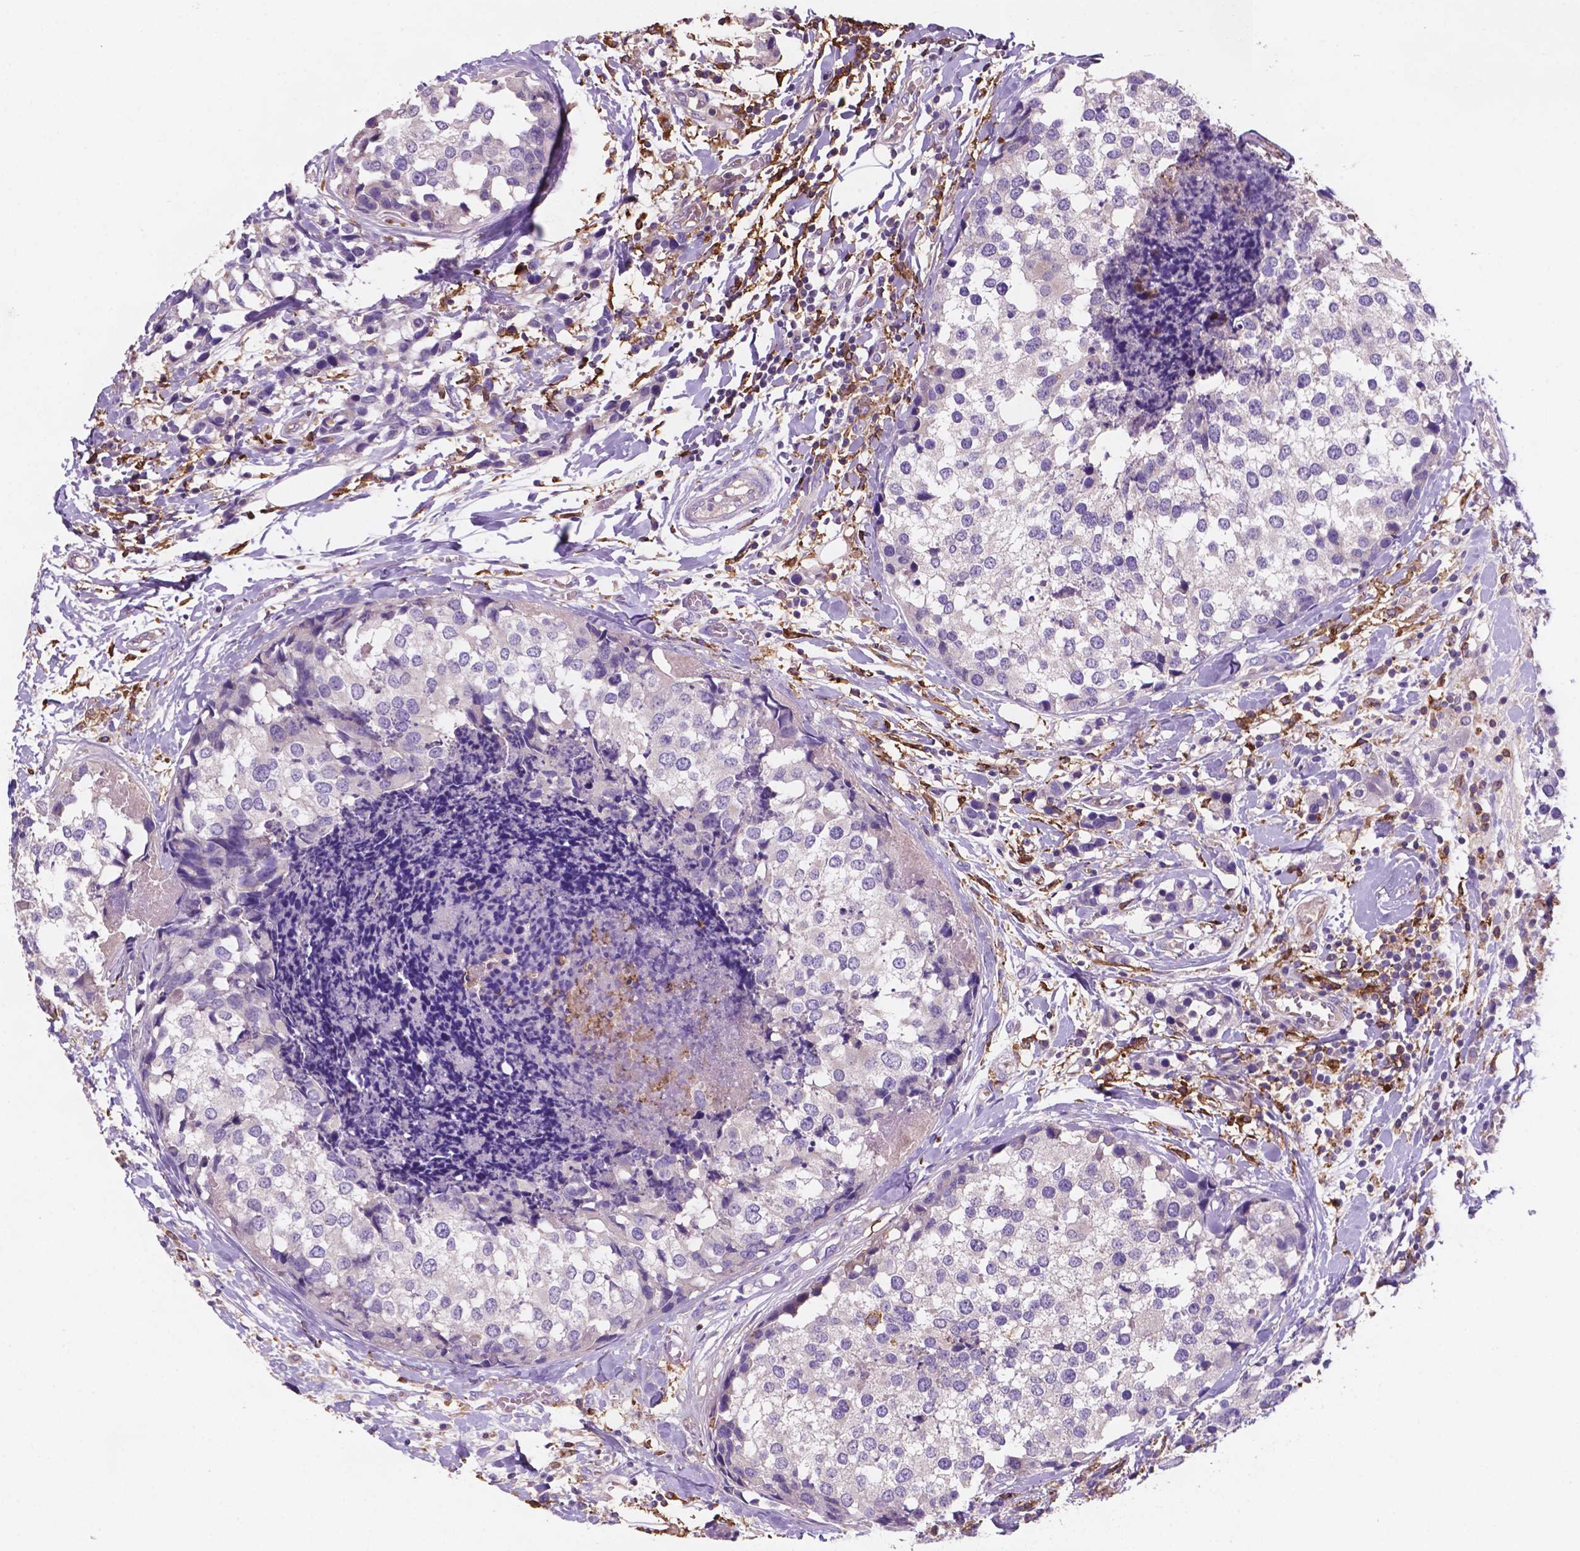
{"staining": {"intensity": "negative", "quantity": "none", "location": "none"}, "tissue": "breast cancer", "cell_type": "Tumor cells", "image_type": "cancer", "snomed": [{"axis": "morphology", "description": "Lobular carcinoma"}, {"axis": "topography", "description": "Breast"}], "caption": "Tumor cells show no significant positivity in lobular carcinoma (breast).", "gene": "MKRN2OS", "patient": {"sex": "female", "age": 59}}